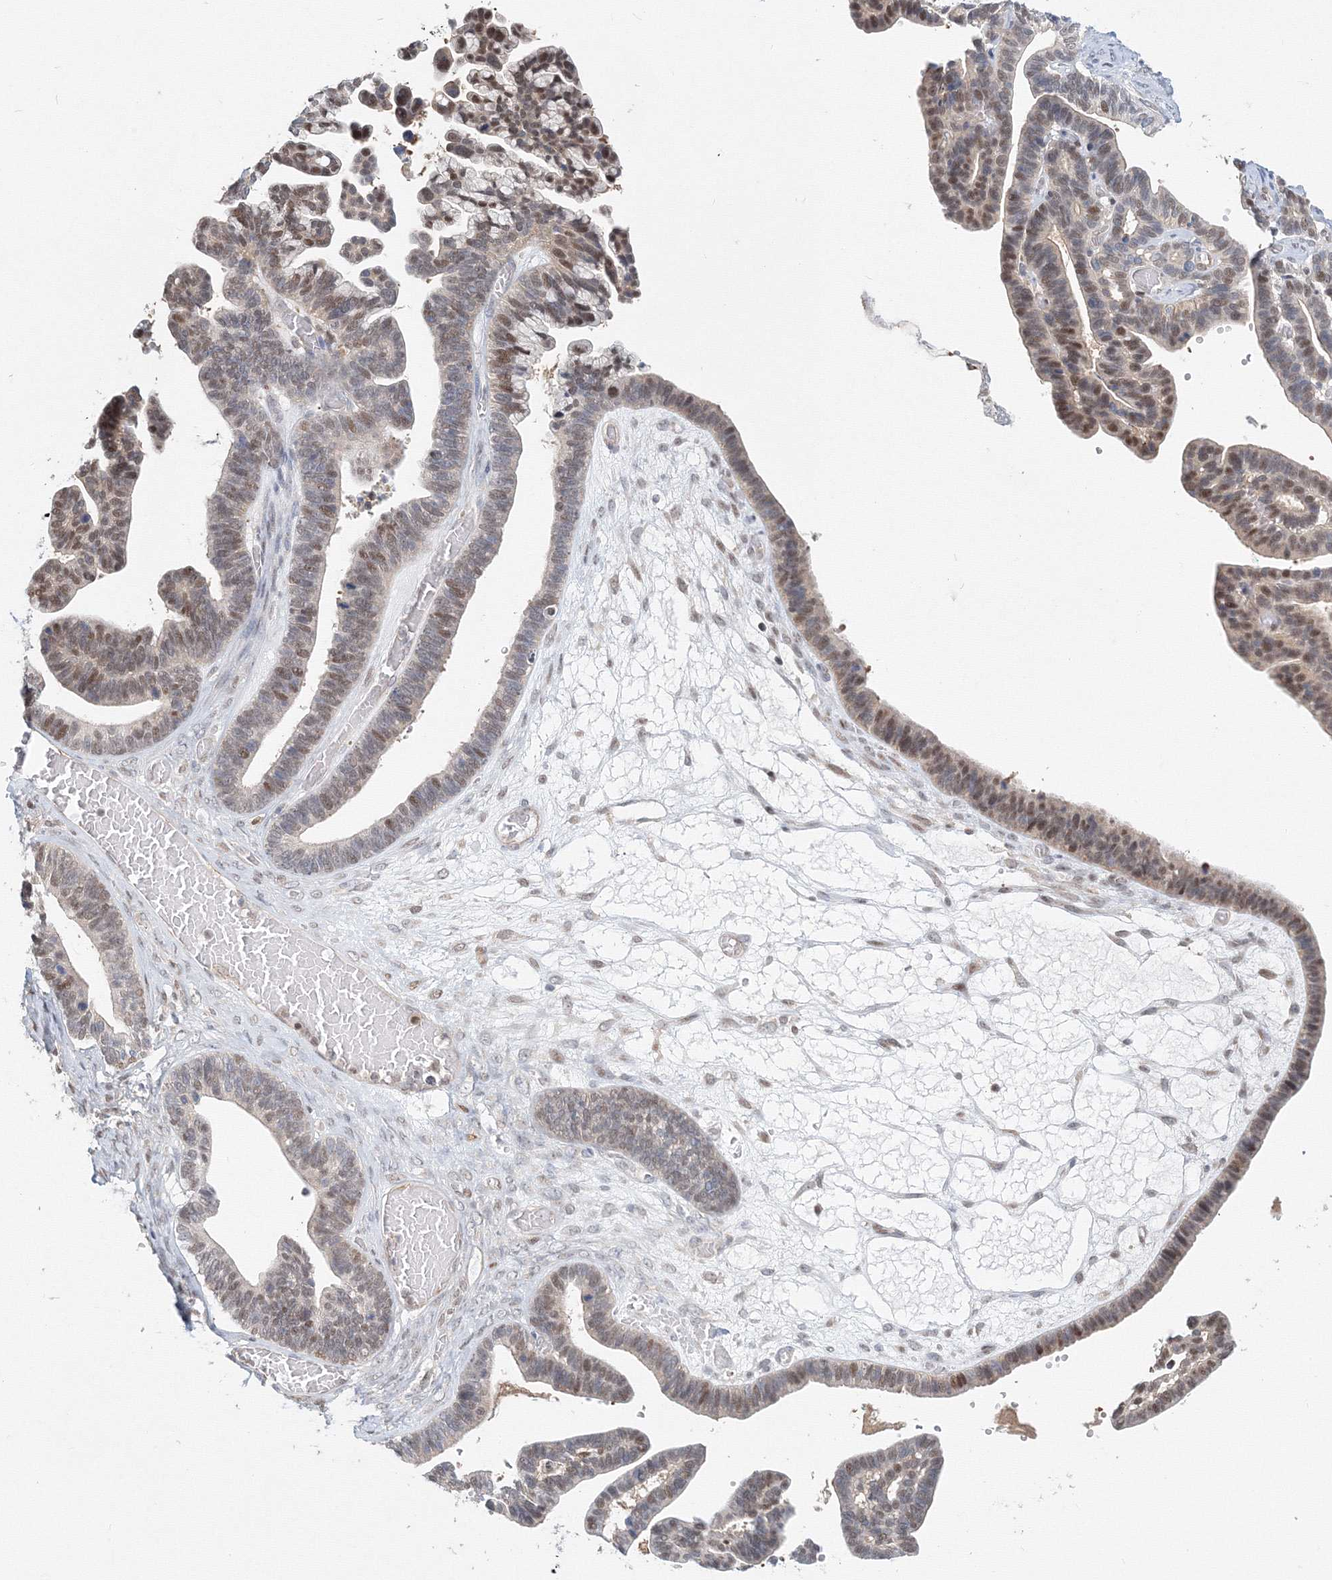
{"staining": {"intensity": "moderate", "quantity": ">75%", "location": "nuclear"}, "tissue": "ovarian cancer", "cell_type": "Tumor cells", "image_type": "cancer", "snomed": [{"axis": "morphology", "description": "Cystadenocarcinoma, serous, NOS"}, {"axis": "topography", "description": "Ovary"}], "caption": "A brown stain highlights moderate nuclear expression of a protein in ovarian serous cystadenocarcinoma tumor cells.", "gene": "ARHGAP21", "patient": {"sex": "female", "age": 56}}